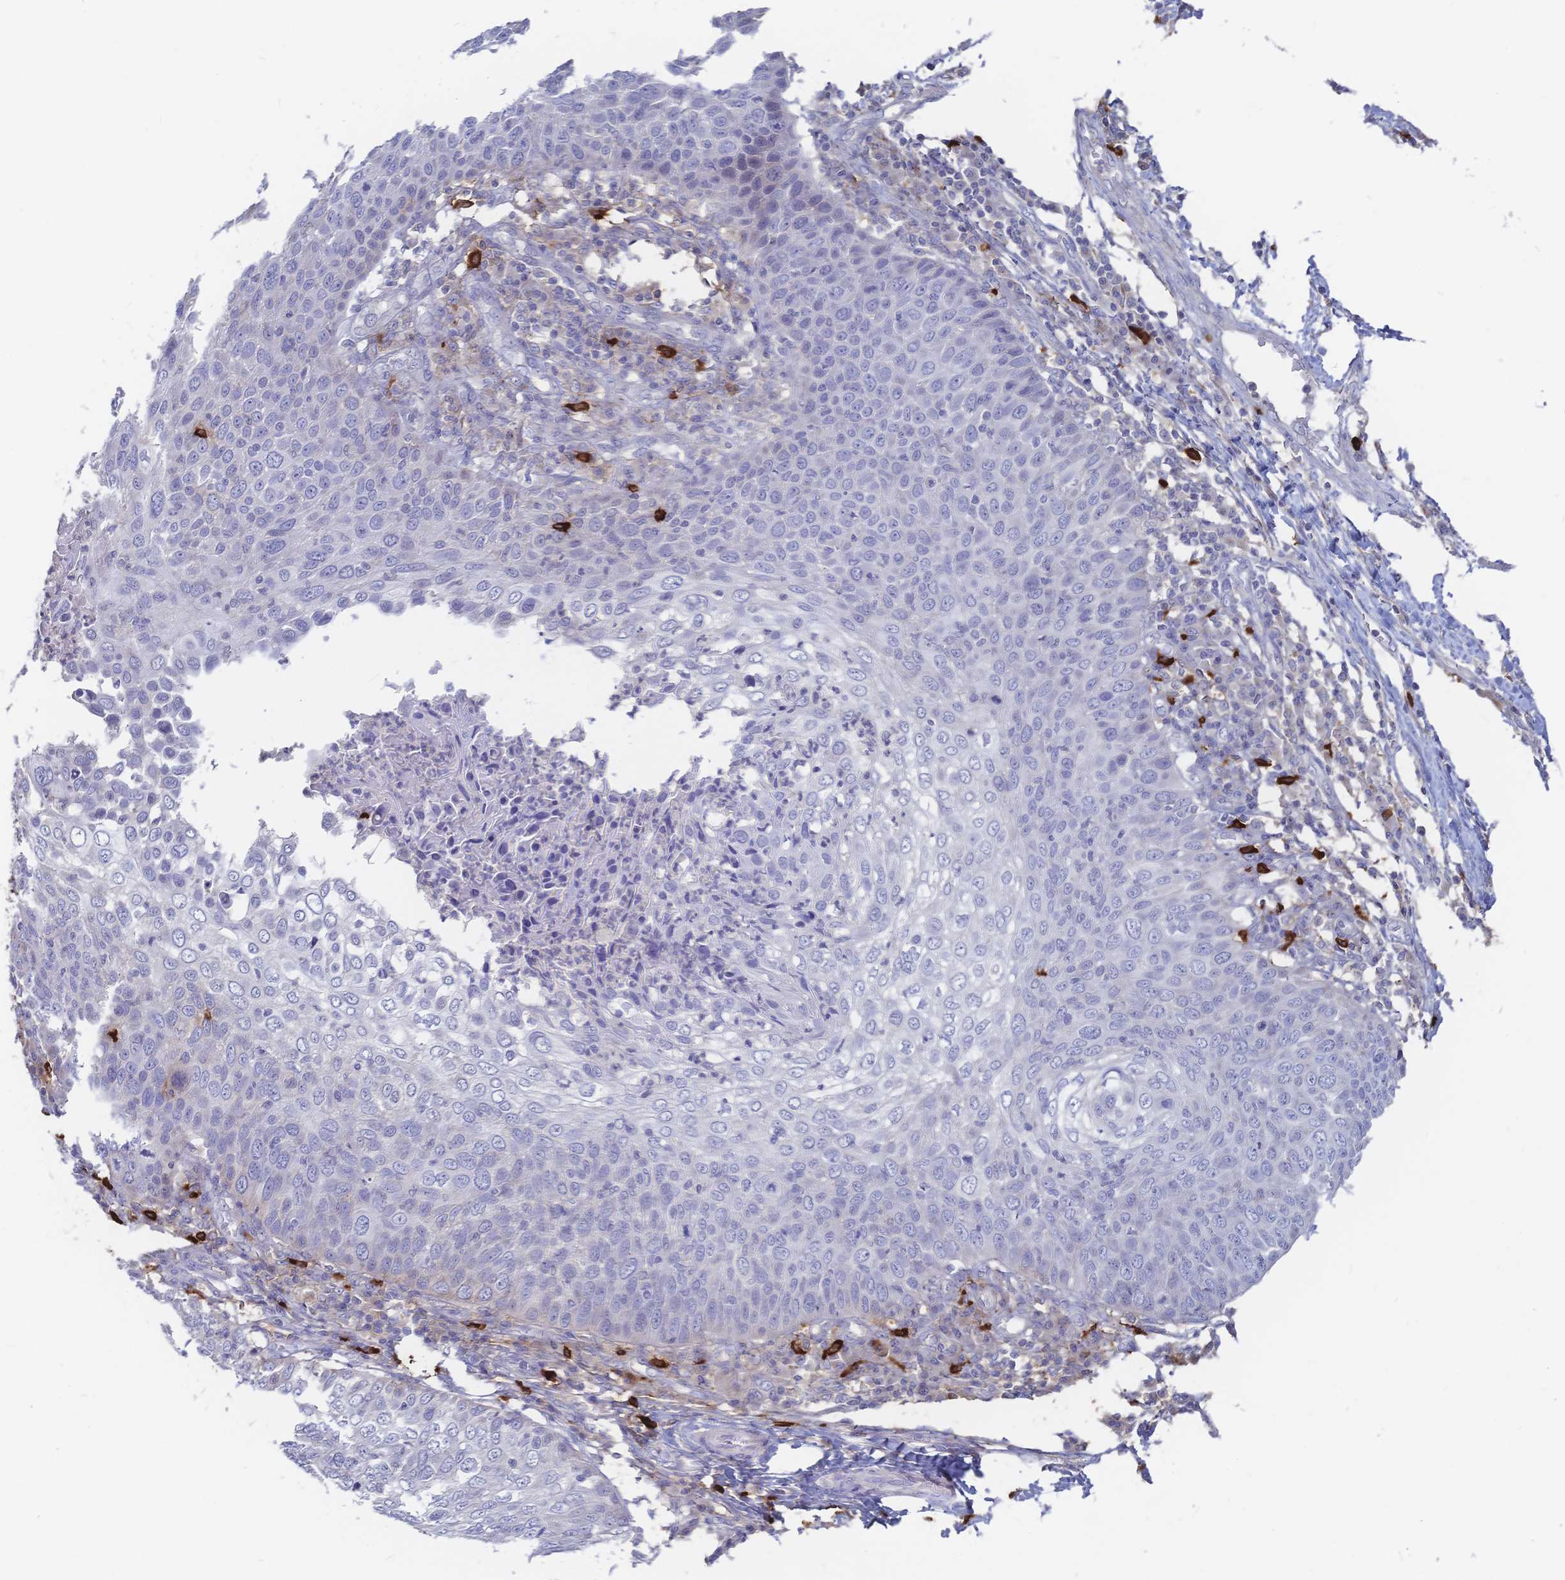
{"staining": {"intensity": "negative", "quantity": "none", "location": "none"}, "tissue": "skin cancer", "cell_type": "Tumor cells", "image_type": "cancer", "snomed": [{"axis": "morphology", "description": "Squamous cell carcinoma, NOS"}, {"axis": "topography", "description": "Skin"}], "caption": "Protein analysis of skin squamous cell carcinoma shows no significant staining in tumor cells.", "gene": "IL2RB", "patient": {"sex": "male", "age": 87}}